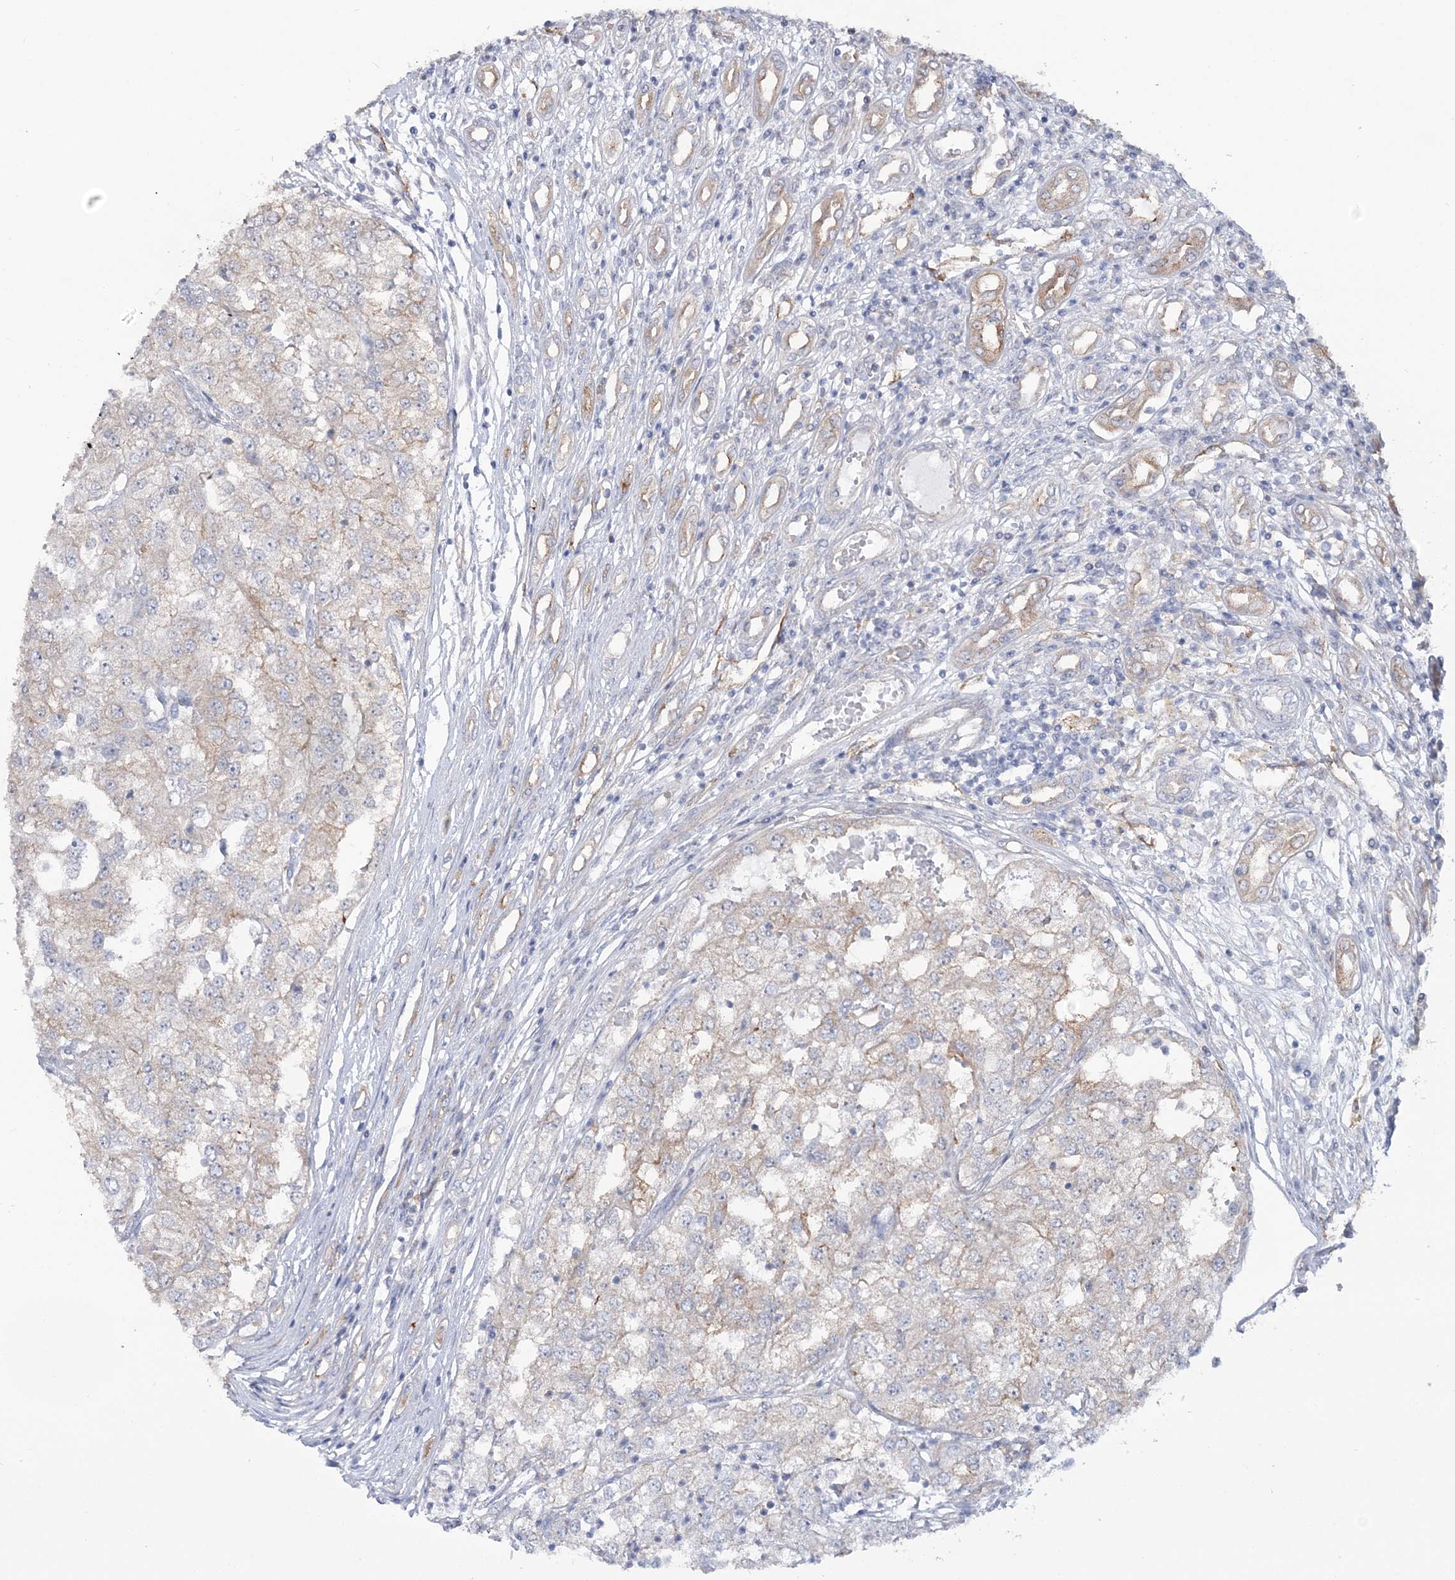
{"staining": {"intensity": "moderate", "quantity": "<25%", "location": "cytoplasmic/membranous"}, "tissue": "renal cancer", "cell_type": "Tumor cells", "image_type": "cancer", "snomed": [{"axis": "morphology", "description": "Adenocarcinoma, NOS"}, {"axis": "topography", "description": "Kidney"}], "caption": "DAB (3,3'-diaminobenzidine) immunohistochemical staining of human renal cancer (adenocarcinoma) reveals moderate cytoplasmic/membranous protein staining in about <25% of tumor cells. Using DAB (brown) and hematoxylin (blue) stains, captured at high magnification using brightfield microscopy.", "gene": "RAB11FIP5", "patient": {"sex": "female", "age": 54}}